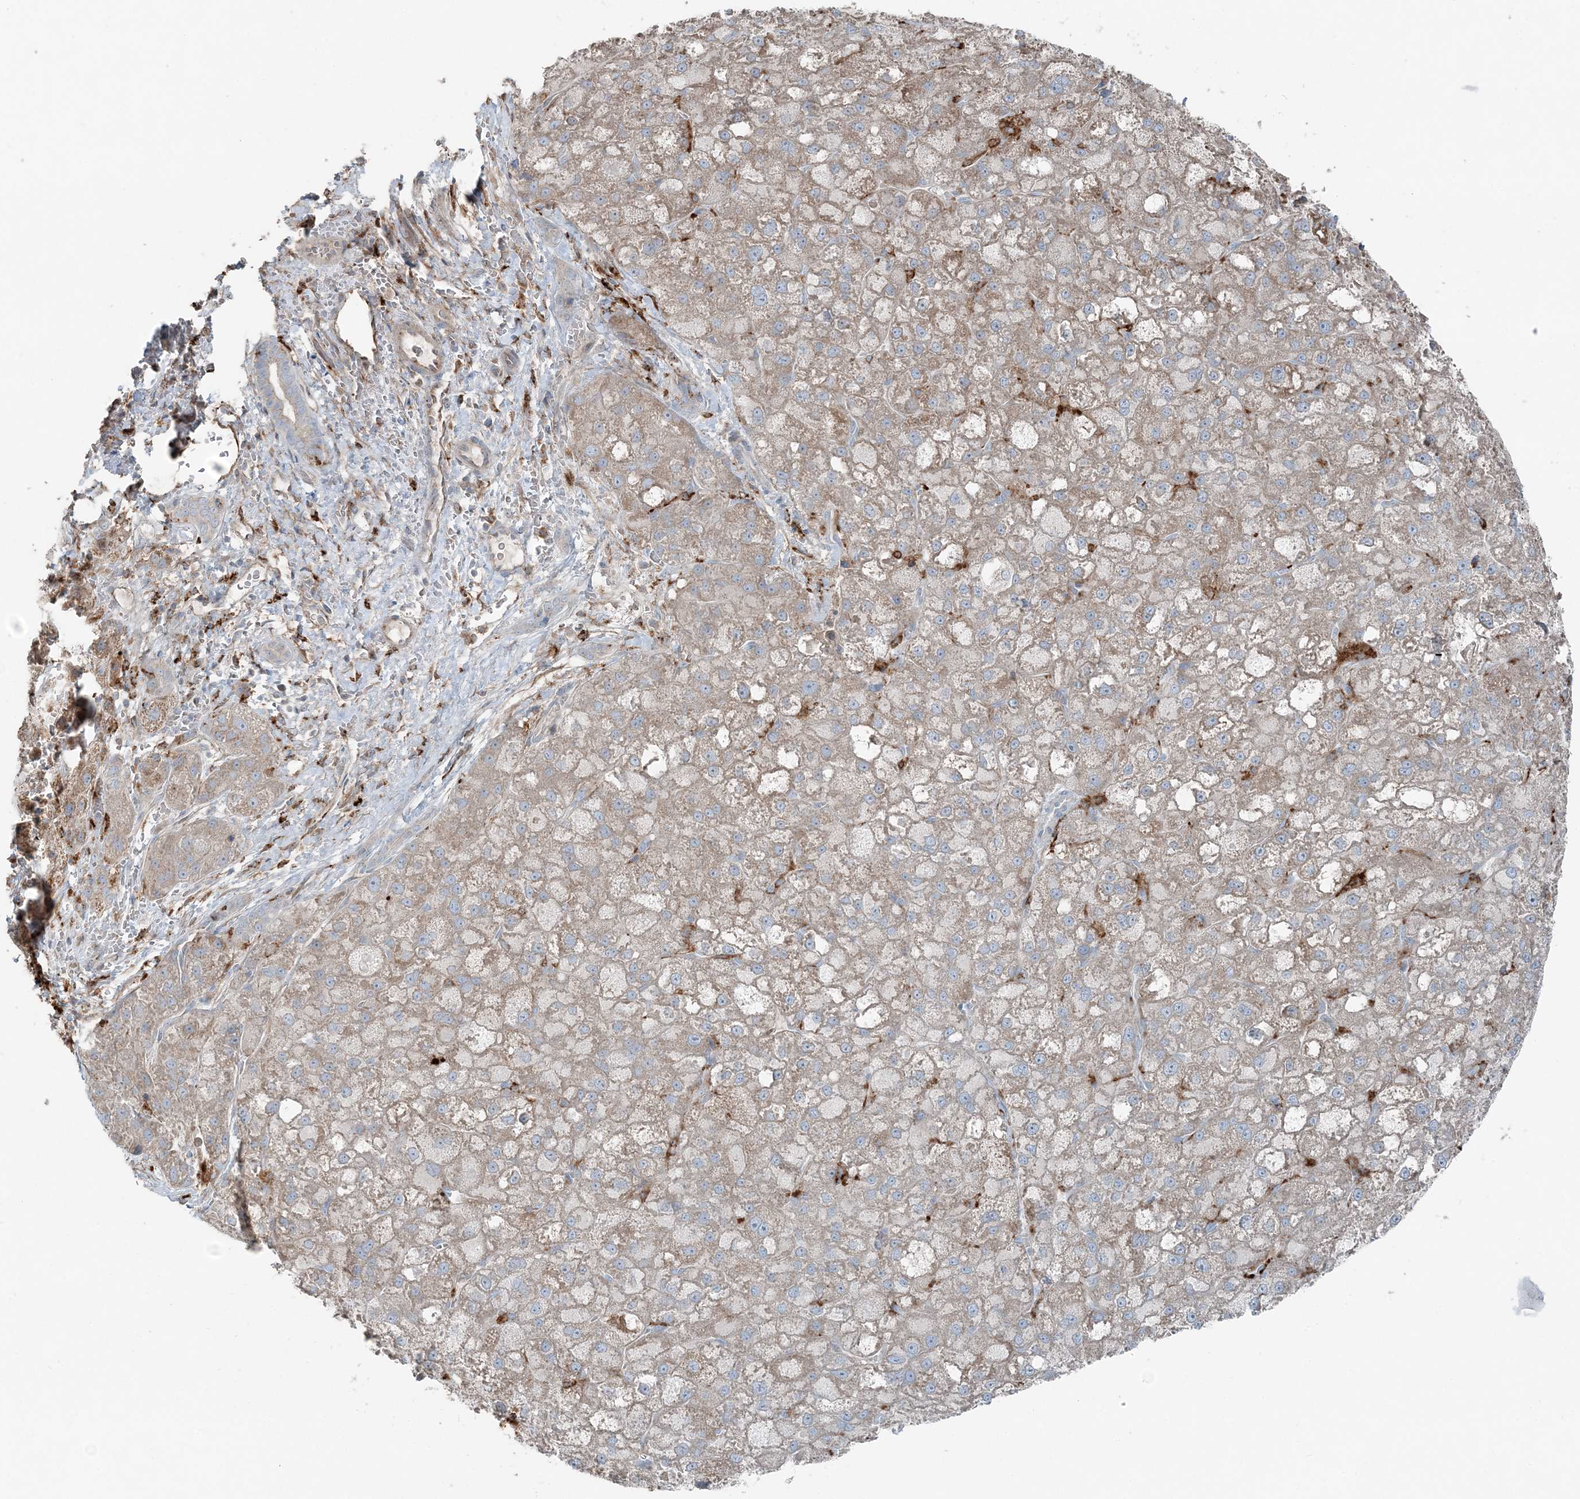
{"staining": {"intensity": "moderate", "quantity": "25%-75%", "location": "cytoplasmic/membranous"}, "tissue": "liver cancer", "cell_type": "Tumor cells", "image_type": "cancer", "snomed": [{"axis": "morphology", "description": "Carcinoma, Hepatocellular, NOS"}, {"axis": "topography", "description": "Liver"}], "caption": "About 25%-75% of tumor cells in liver cancer display moderate cytoplasmic/membranous protein staining as visualized by brown immunohistochemical staining.", "gene": "KY", "patient": {"sex": "male", "age": 57}}